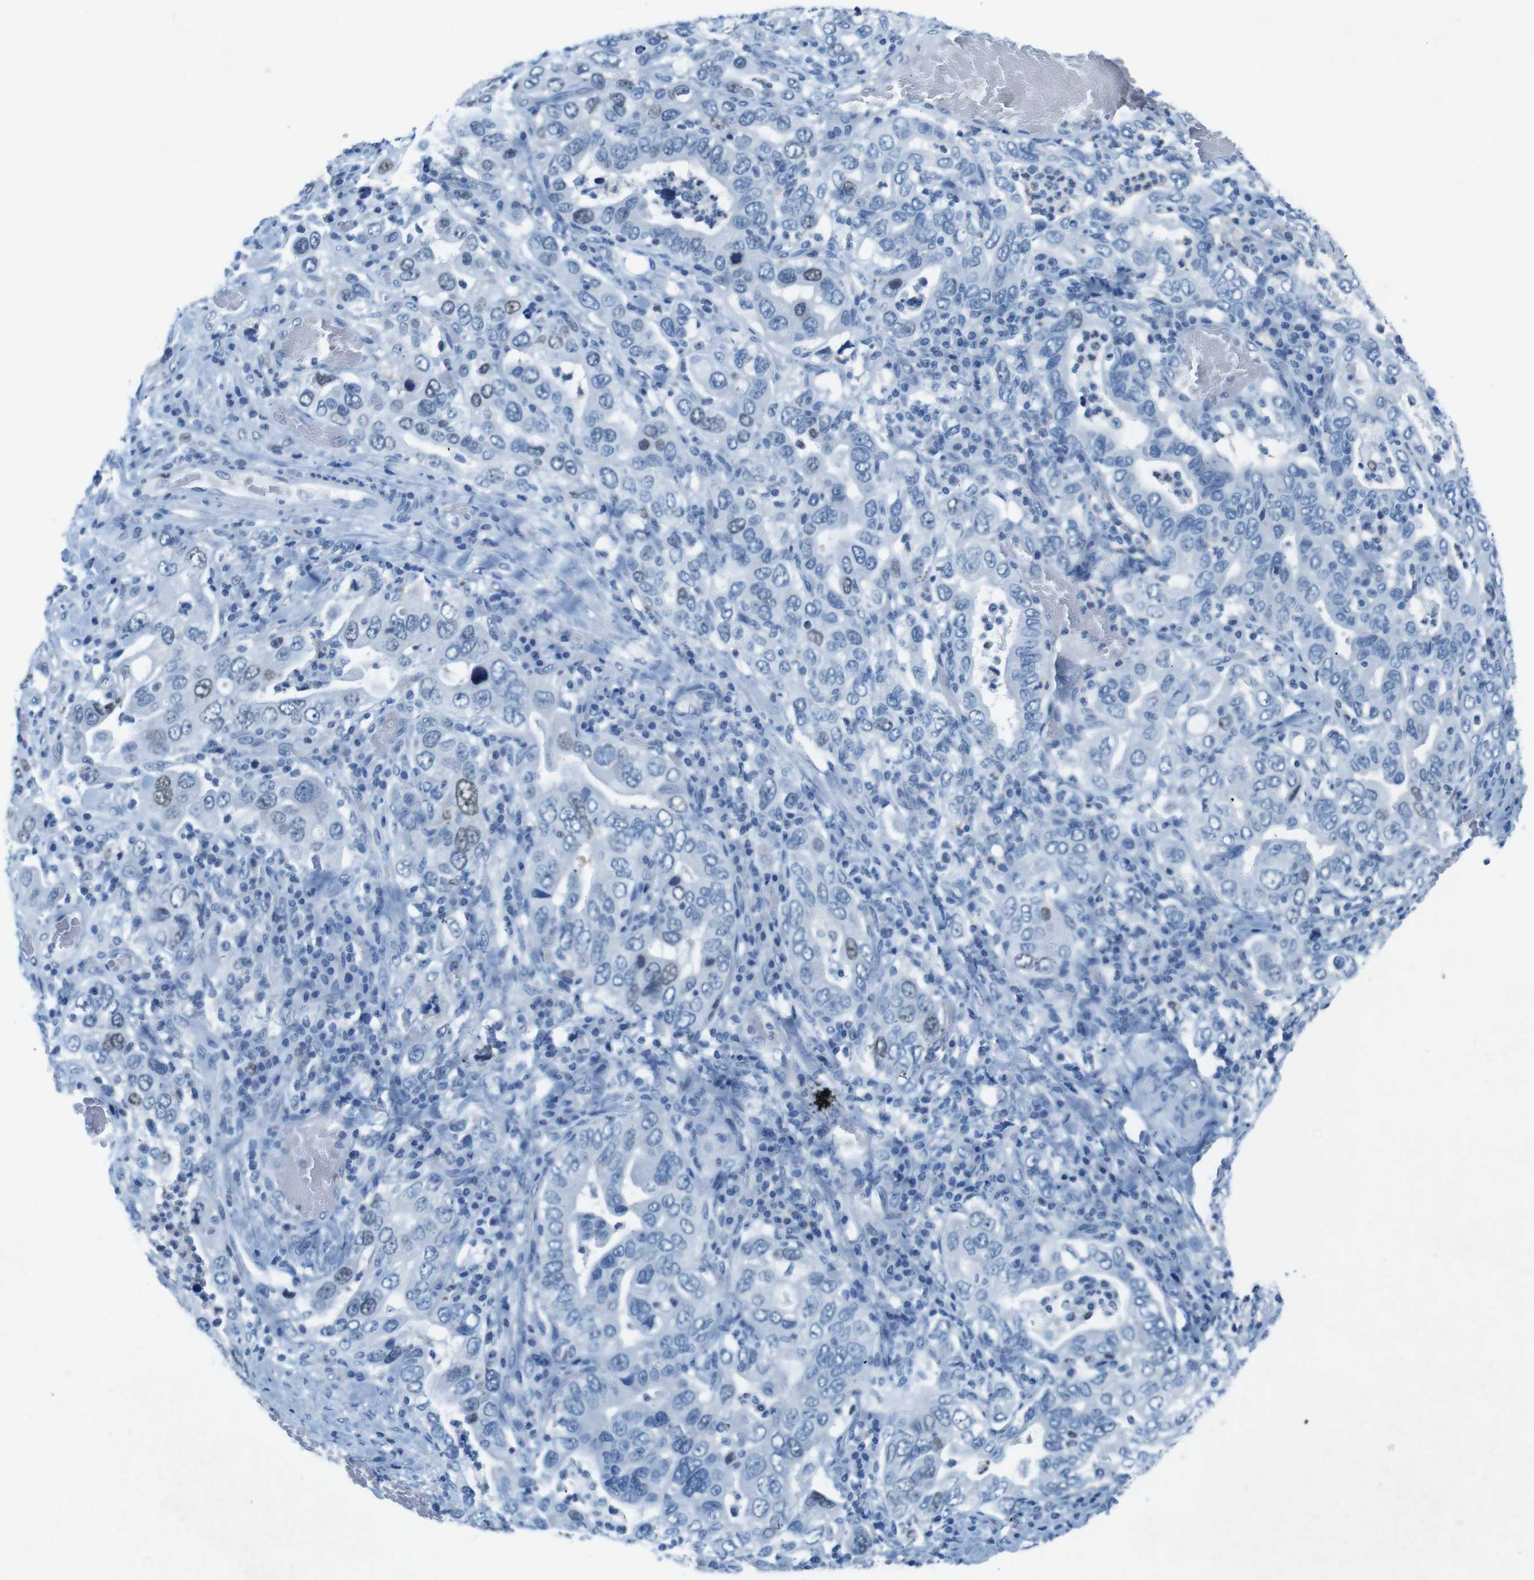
{"staining": {"intensity": "weak", "quantity": "<25%", "location": "nuclear"}, "tissue": "stomach cancer", "cell_type": "Tumor cells", "image_type": "cancer", "snomed": [{"axis": "morphology", "description": "Adenocarcinoma, NOS"}, {"axis": "topography", "description": "Stomach, upper"}], "caption": "The histopathology image displays no significant positivity in tumor cells of stomach cancer. Brightfield microscopy of IHC stained with DAB (3,3'-diaminobenzidine) (brown) and hematoxylin (blue), captured at high magnification.", "gene": "CTAG1B", "patient": {"sex": "male", "age": 62}}